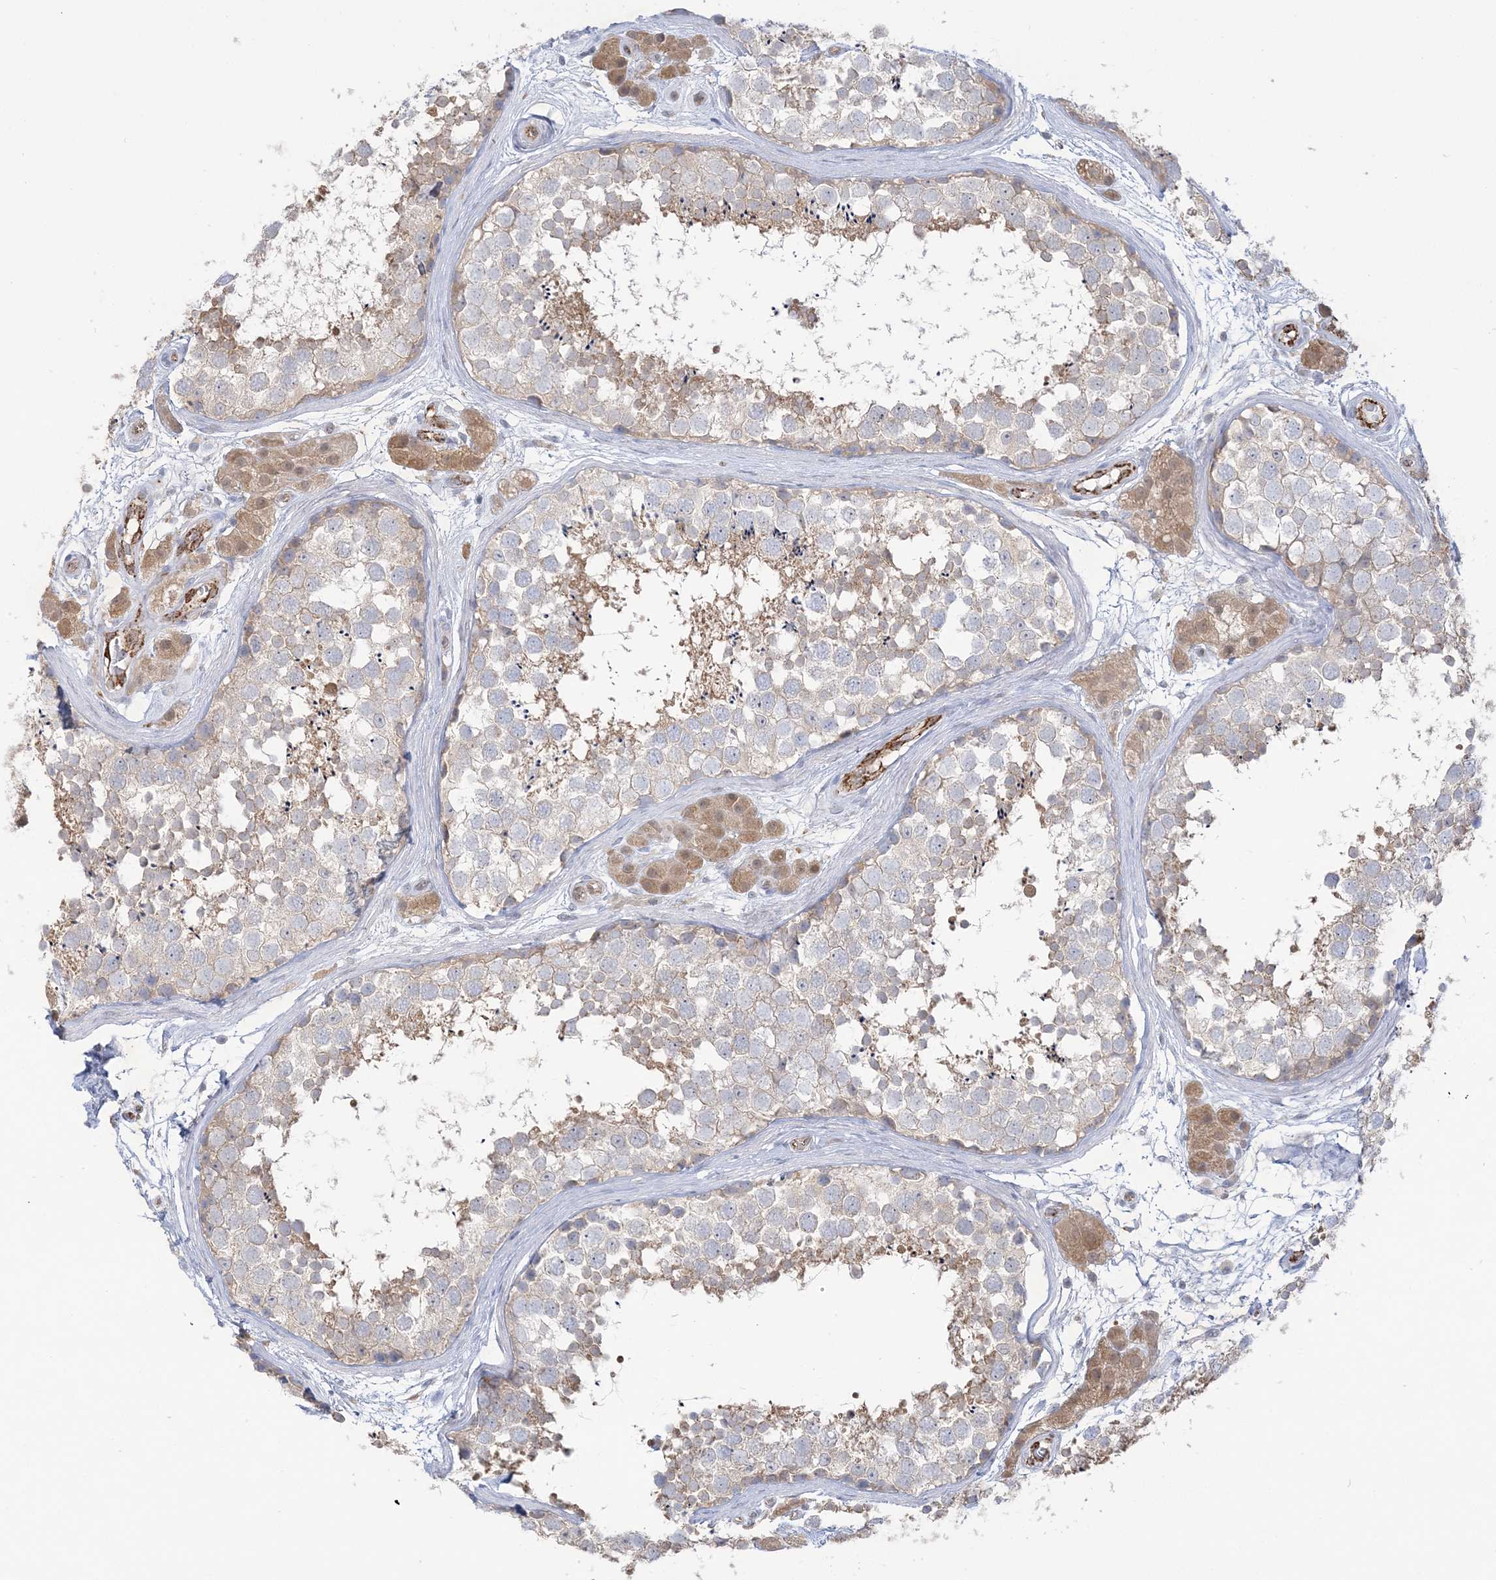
{"staining": {"intensity": "weak", "quantity": "<25%", "location": "cytoplasmic/membranous"}, "tissue": "testis", "cell_type": "Cells in seminiferous ducts", "image_type": "normal", "snomed": [{"axis": "morphology", "description": "Normal tissue, NOS"}, {"axis": "topography", "description": "Testis"}], "caption": "Protein analysis of benign testis reveals no significant staining in cells in seminiferous ducts.", "gene": "INPP1", "patient": {"sex": "male", "age": 56}}